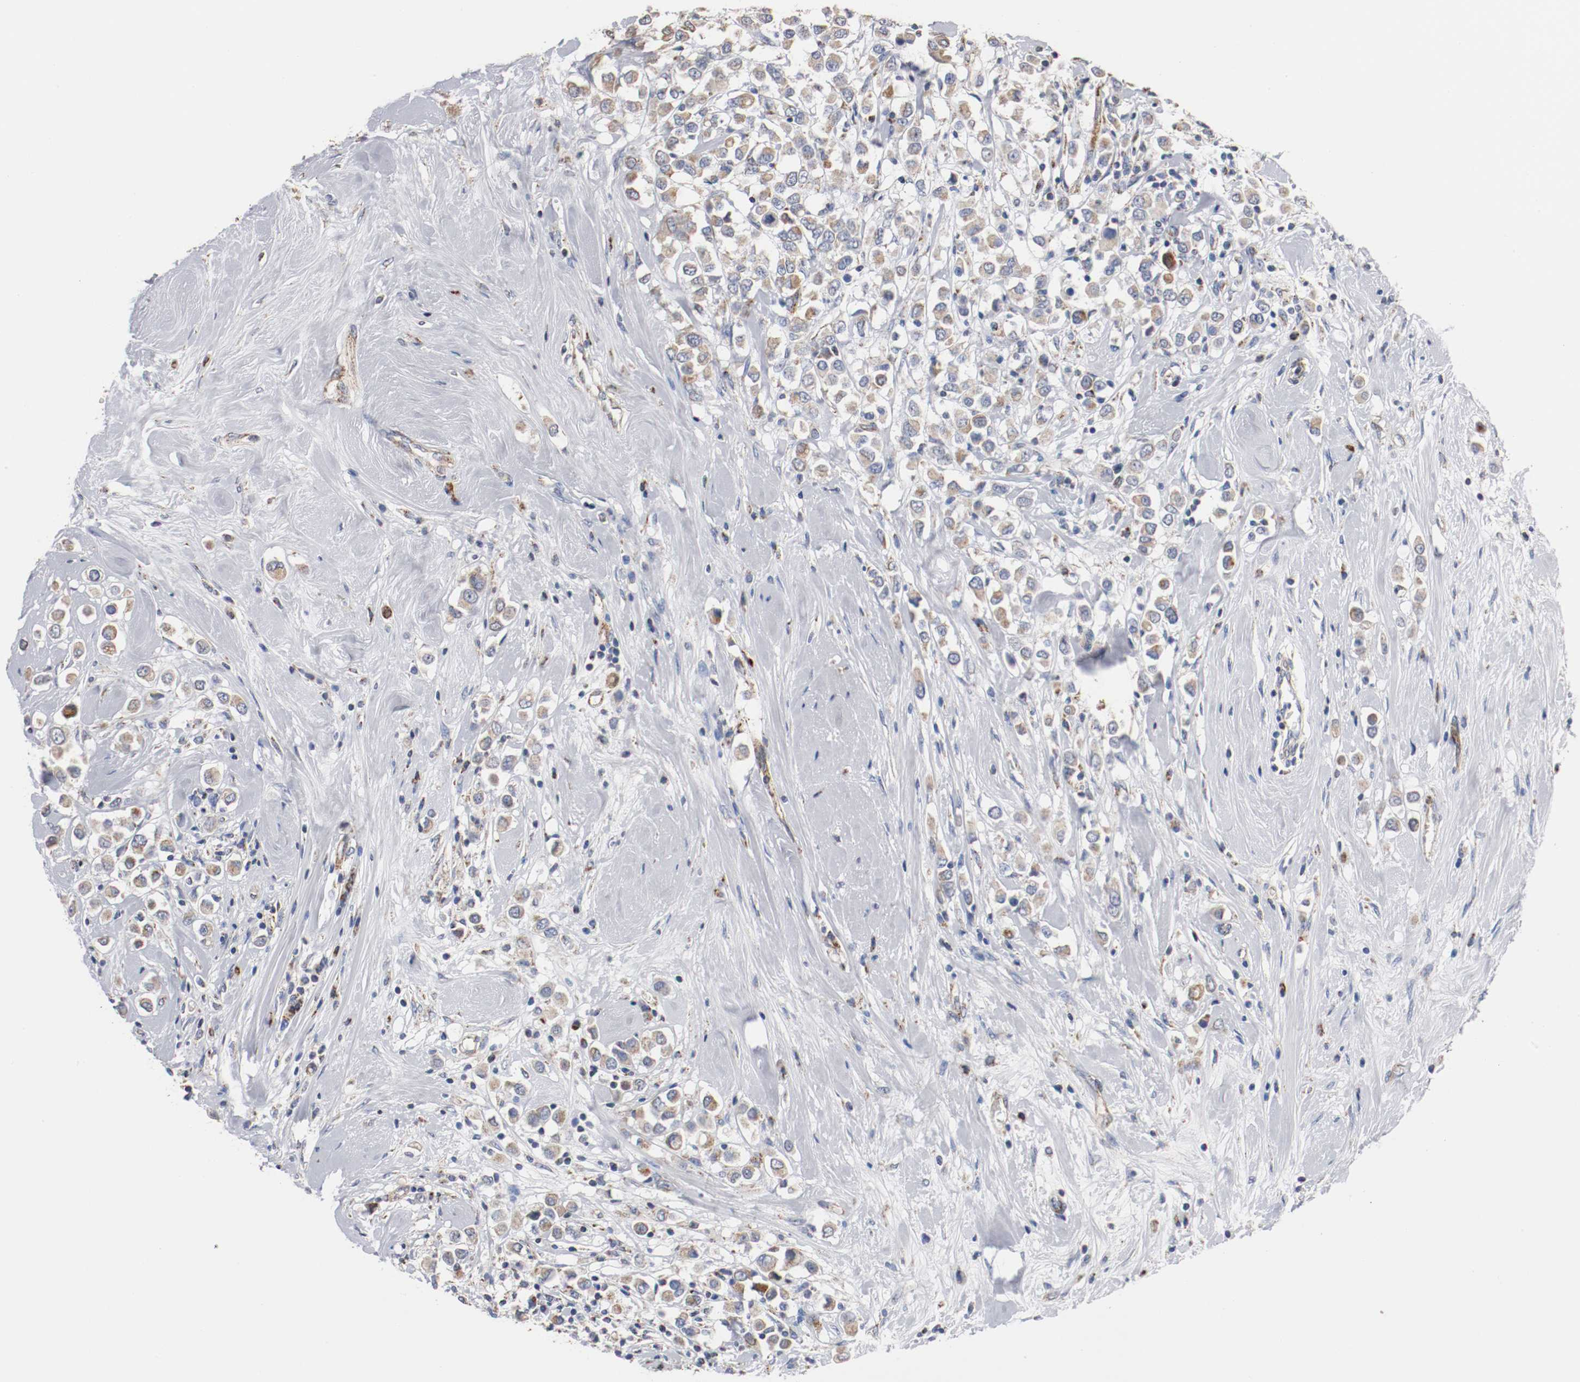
{"staining": {"intensity": "weak", "quantity": ">75%", "location": "cytoplasmic/membranous"}, "tissue": "breast cancer", "cell_type": "Tumor cells", "image_type": "cancer", "snomed": [{"axis": "morphology", "description": "Duct carcinoma"}, {"axis": "topography", "description": "Breast"}], "caption": "Protein analysis of intraductal carcinoma (breast) tissue reveals weak cytoplasmic/membranous staining in approximately >75% of tumor cells. Nuclei are stained in blue.", "gene": "TUBD1", "patient": {"sex": "female", "age": 61}}